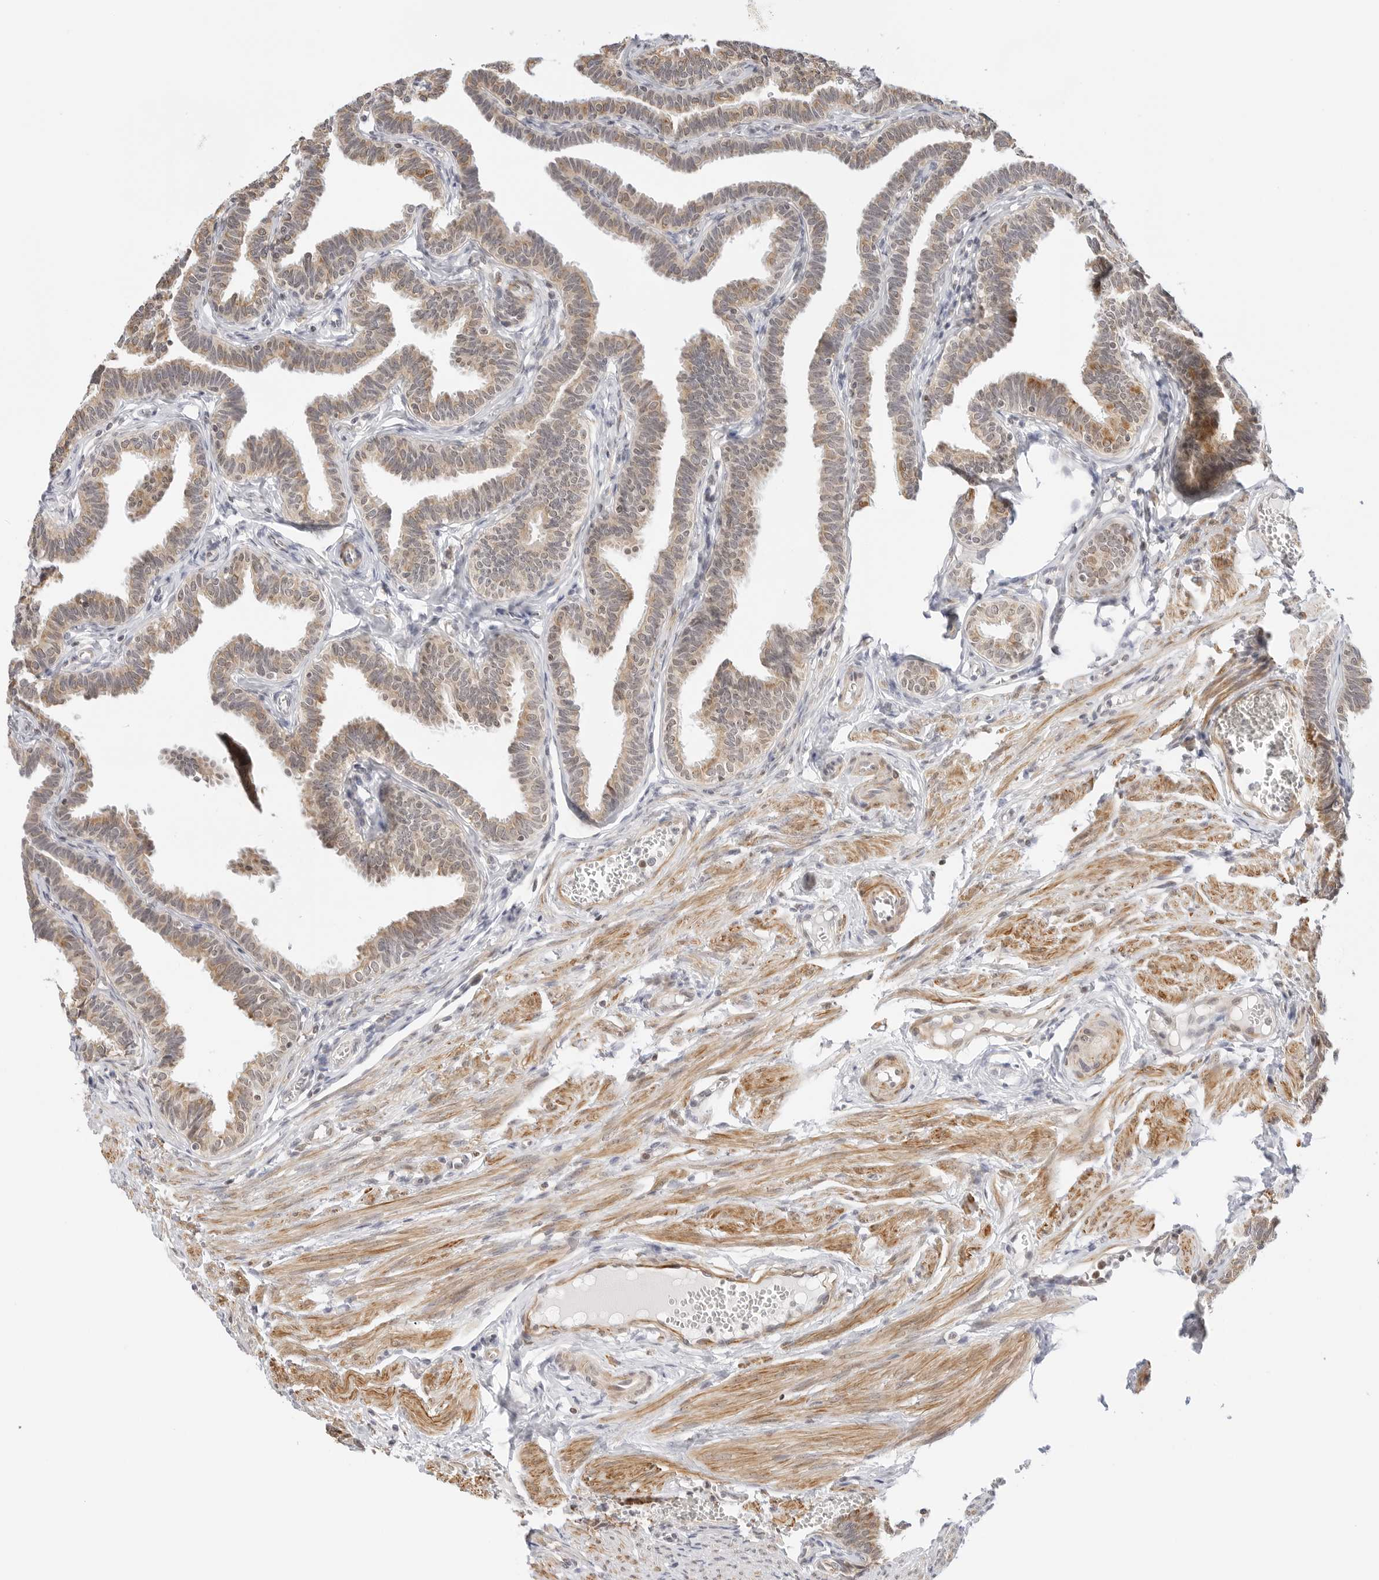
{"staining": {"intensity": "moderate", "quantity": "25%-75%", "location": "cytoplasmic/membranous,nuclear"}, "tissue": "fallopian tube", "cell_type": "Glandular cells", "image_type": "normal", "snomed": [{"axis": "morphology", "description": "Normal tissue, NOS"}, {"axis": "topography", "description": "Fallopian tube"}, {"axis": "topography", "description": "Ovary"}], "caption": "About 25%-75% of glandular cells in unremarkable human fallopian tube exhibit moderate cytoplasmic/membranous,nuclear protein expression as visualized by brown immunohistochemical staining.", "gene": "GORAB", "patient": {"sex": "female", "age": 23}}